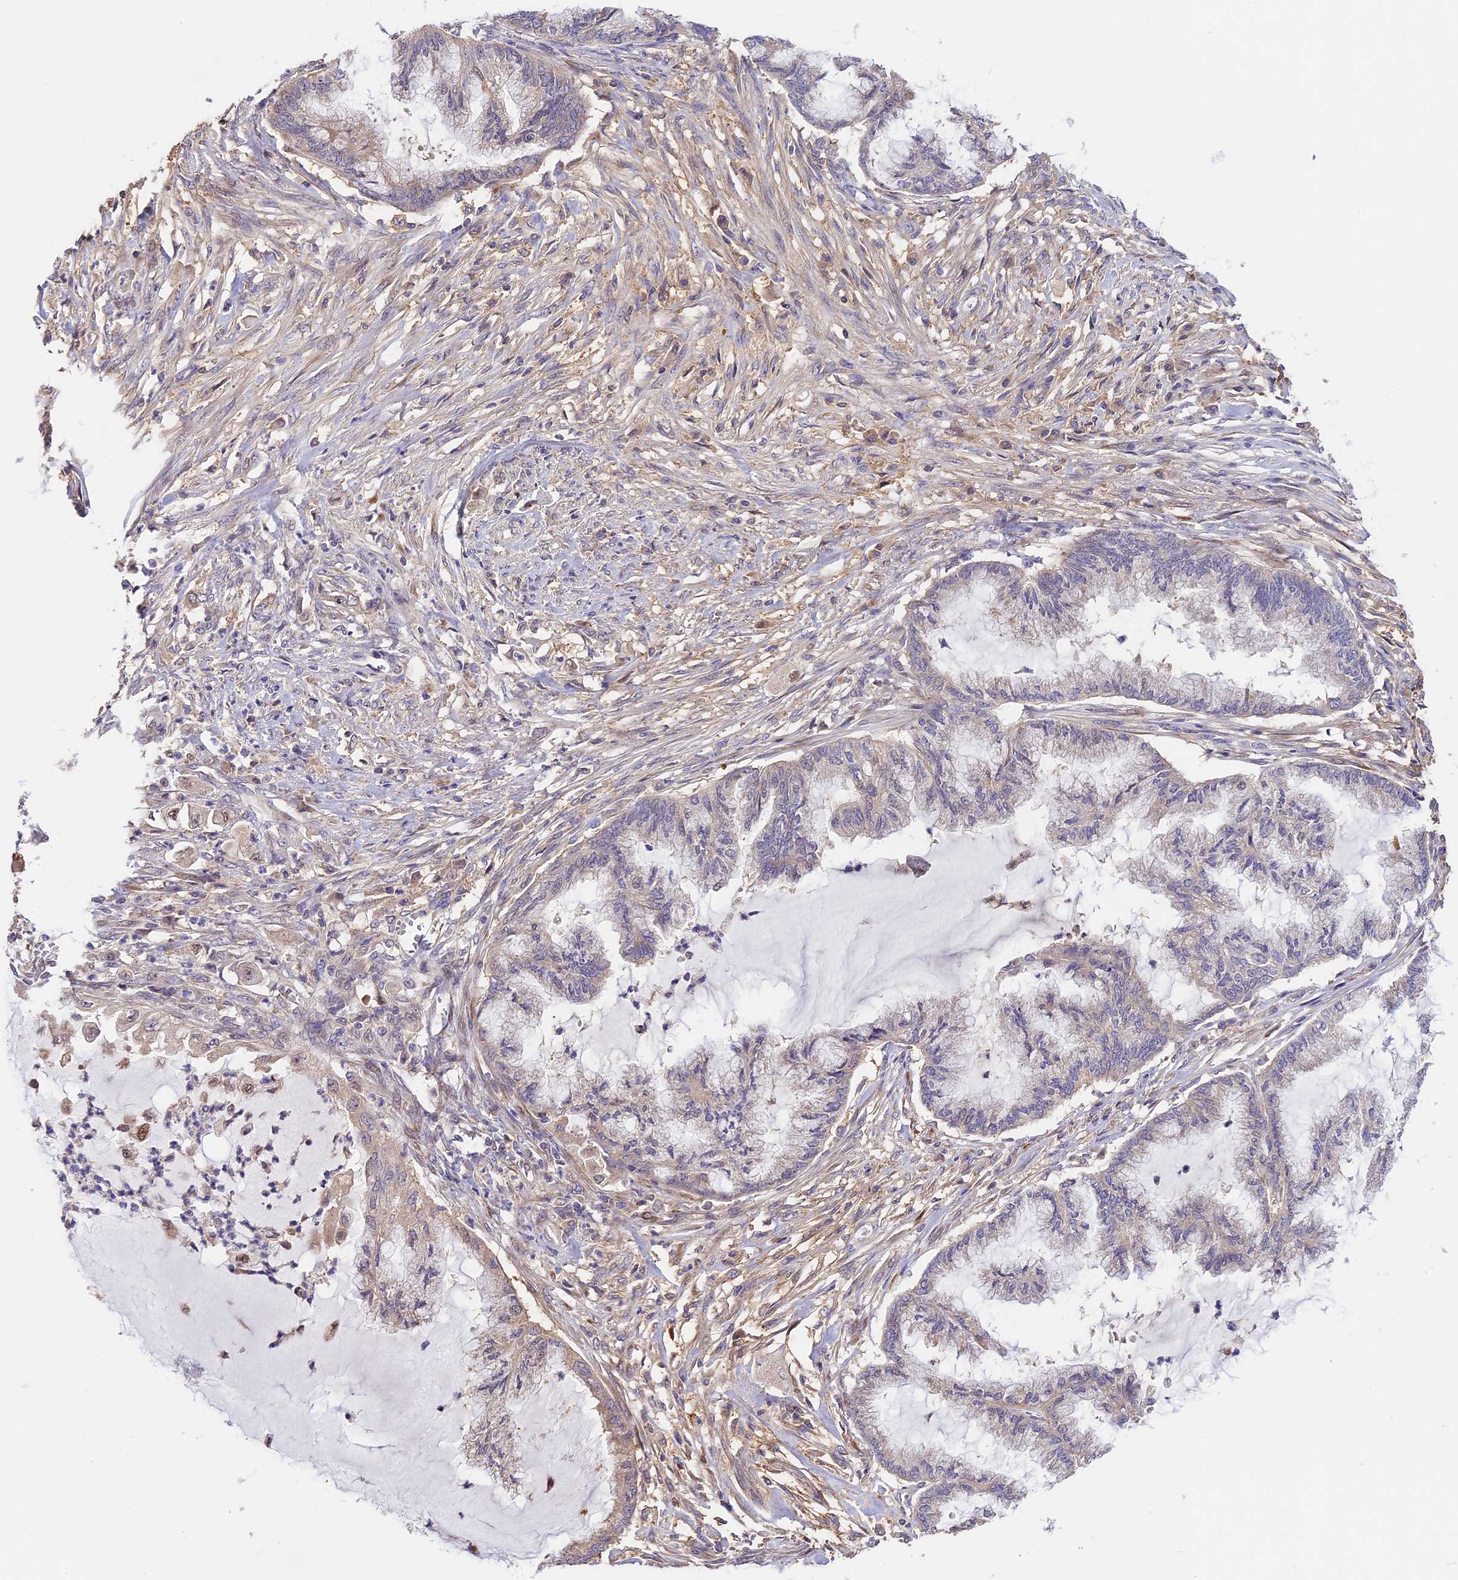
{"staining": {"intensity": "weak", "quantity": "25%-75%", "location": "cytoplasmic/membranous"}, "tissue": "endometrial cancer", "cell_type": "Tumor cells", "image_type": "cancer", "snomed": [{"axis": "morphology", "description": "Adenocarcinoma, NOS"}, {"axis": "topography", "description": "Endometrium"}], "caption": "Human endometrial cancer stained with a protein marker shows weak staining in tumor cells.", "gene": "BSCL2", "patient": {"sex": "female", "age": 86}}